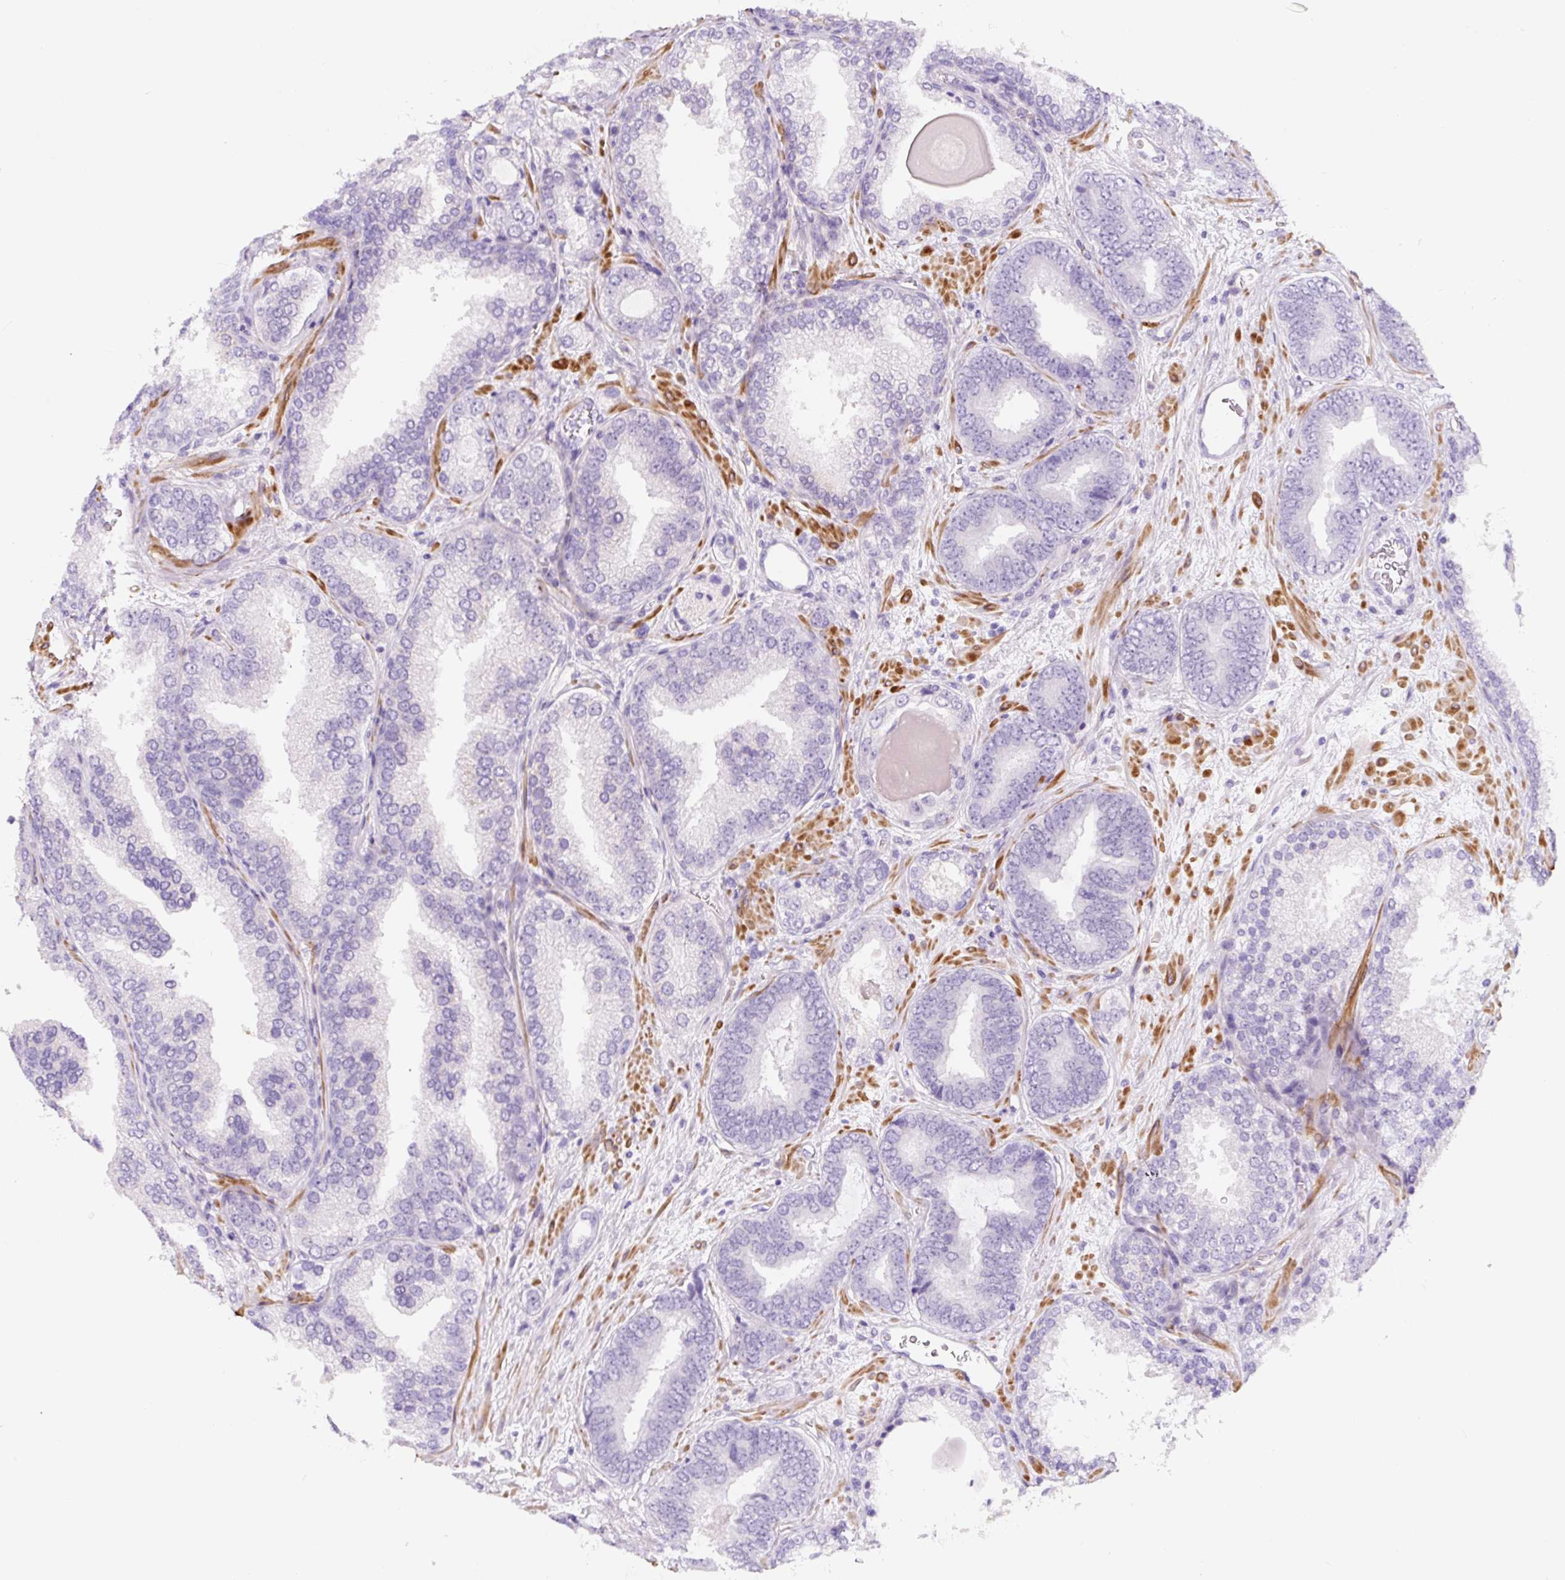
{"staining": {"intensity": "negative", "quantity": "none", "location": "none"}, "tissue": "prostate cancer", "cell_type": "Tumor cells", "image_type": "cancer", "snomed": [{"axis": "morphology", "description": "Adenocarcinoma, High grade"}, {"axis": "topography", "description": "Prostate"}], "caption": "Histopathology image shows no protein positivity in tumor cells of prostate cancer (adenocarcinoma (high-grade)) tissue.", "gene": "CCL25", "patient": {"sex": "male", "age": 63}}